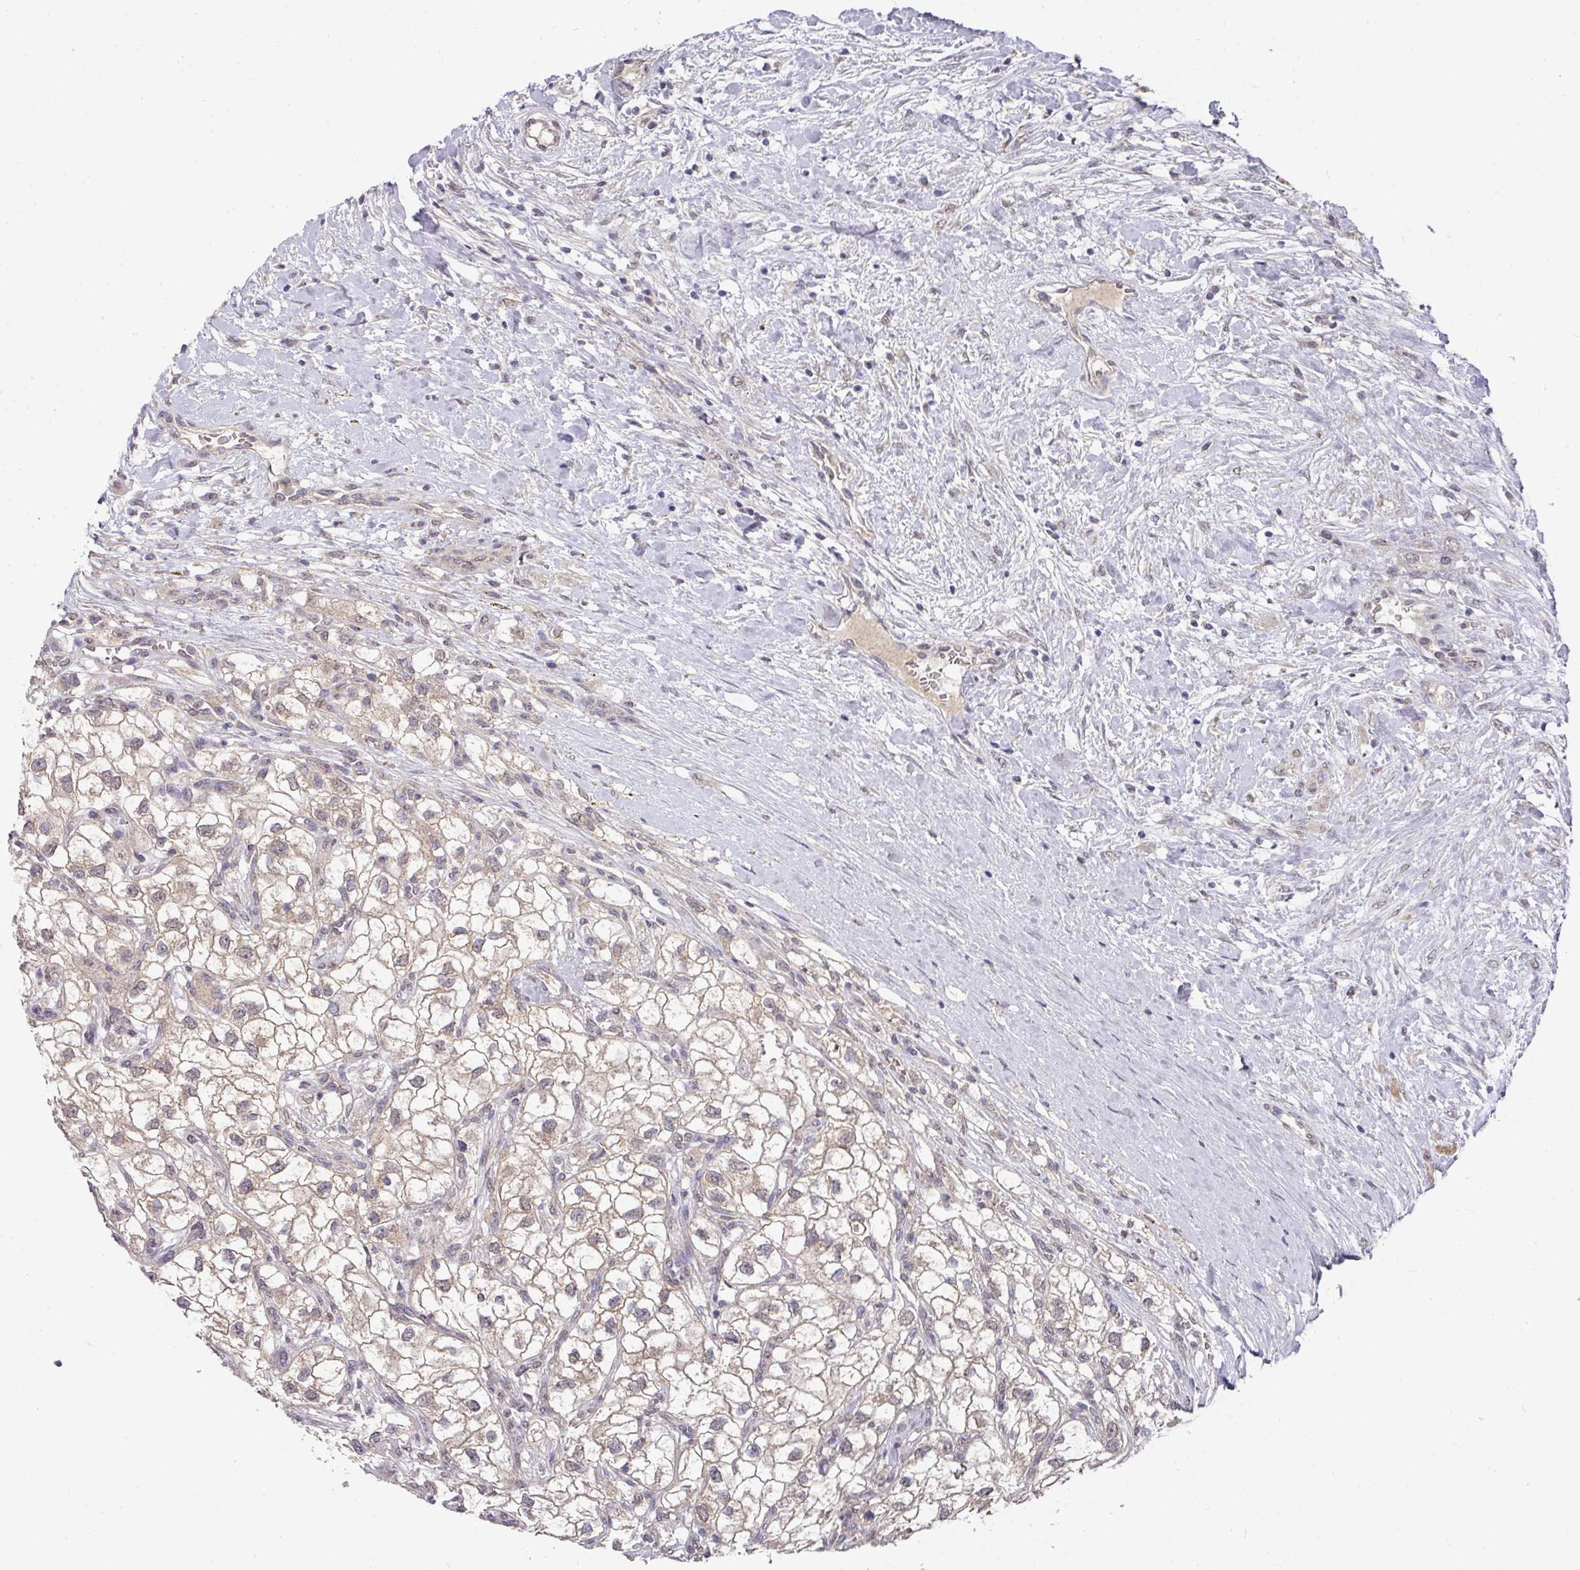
{"staining": {"intensity": "weak", "quantity": "<25%", "location": "cytoplasmic/membranous"}, "tissue": "renal cancer", "cell_type": "Tumor cells", "image_type": "cancer", "snomed": [{"axis": "morphology", "description": "Adenocarcinoma, NOS"}, {"axis": "topography", "description": "Kidney"}], "caption": "Tumor cells are negative for protein expression in human renal adenocarcinoma.", "gene": "EXTL3", "patient": {"sex": "male", "age": 59}}